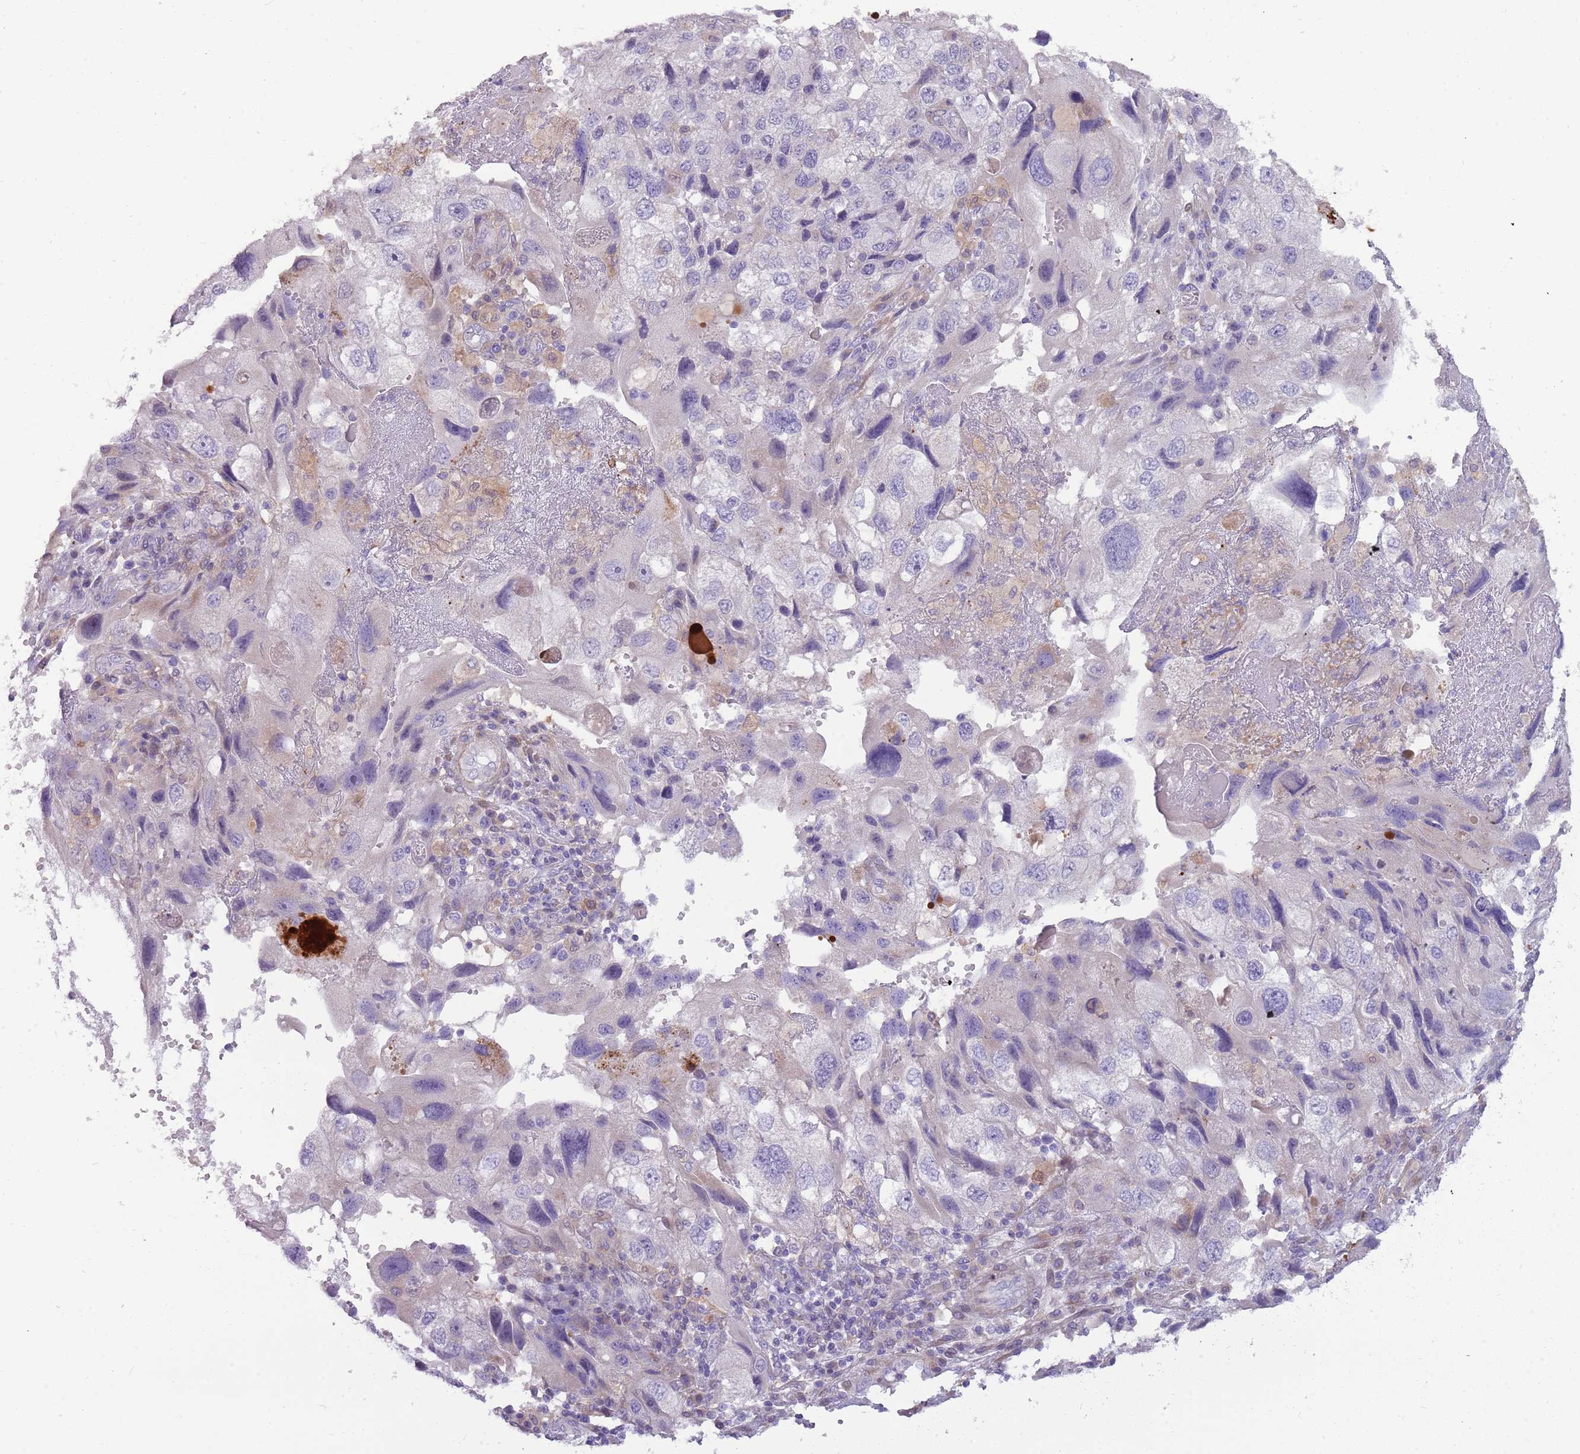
{"staining": {"intensity": "negative", "quantity": "none", "location": "none"}, "tissue": "endometrial cancer", "cell_type": "Tumor cells", "image_type": "cancer", "snomed": [{"axis": "morphology", "description": "Adenocarcinoma, NOS"}, {"axis": "topography", "description": "Endometrium"}], "caption": "Tumor cells are negative for brown protein staining in endometrial cancer.", "gene": "DIPK1C", "patient": {"sex": "female", "age": 49}}